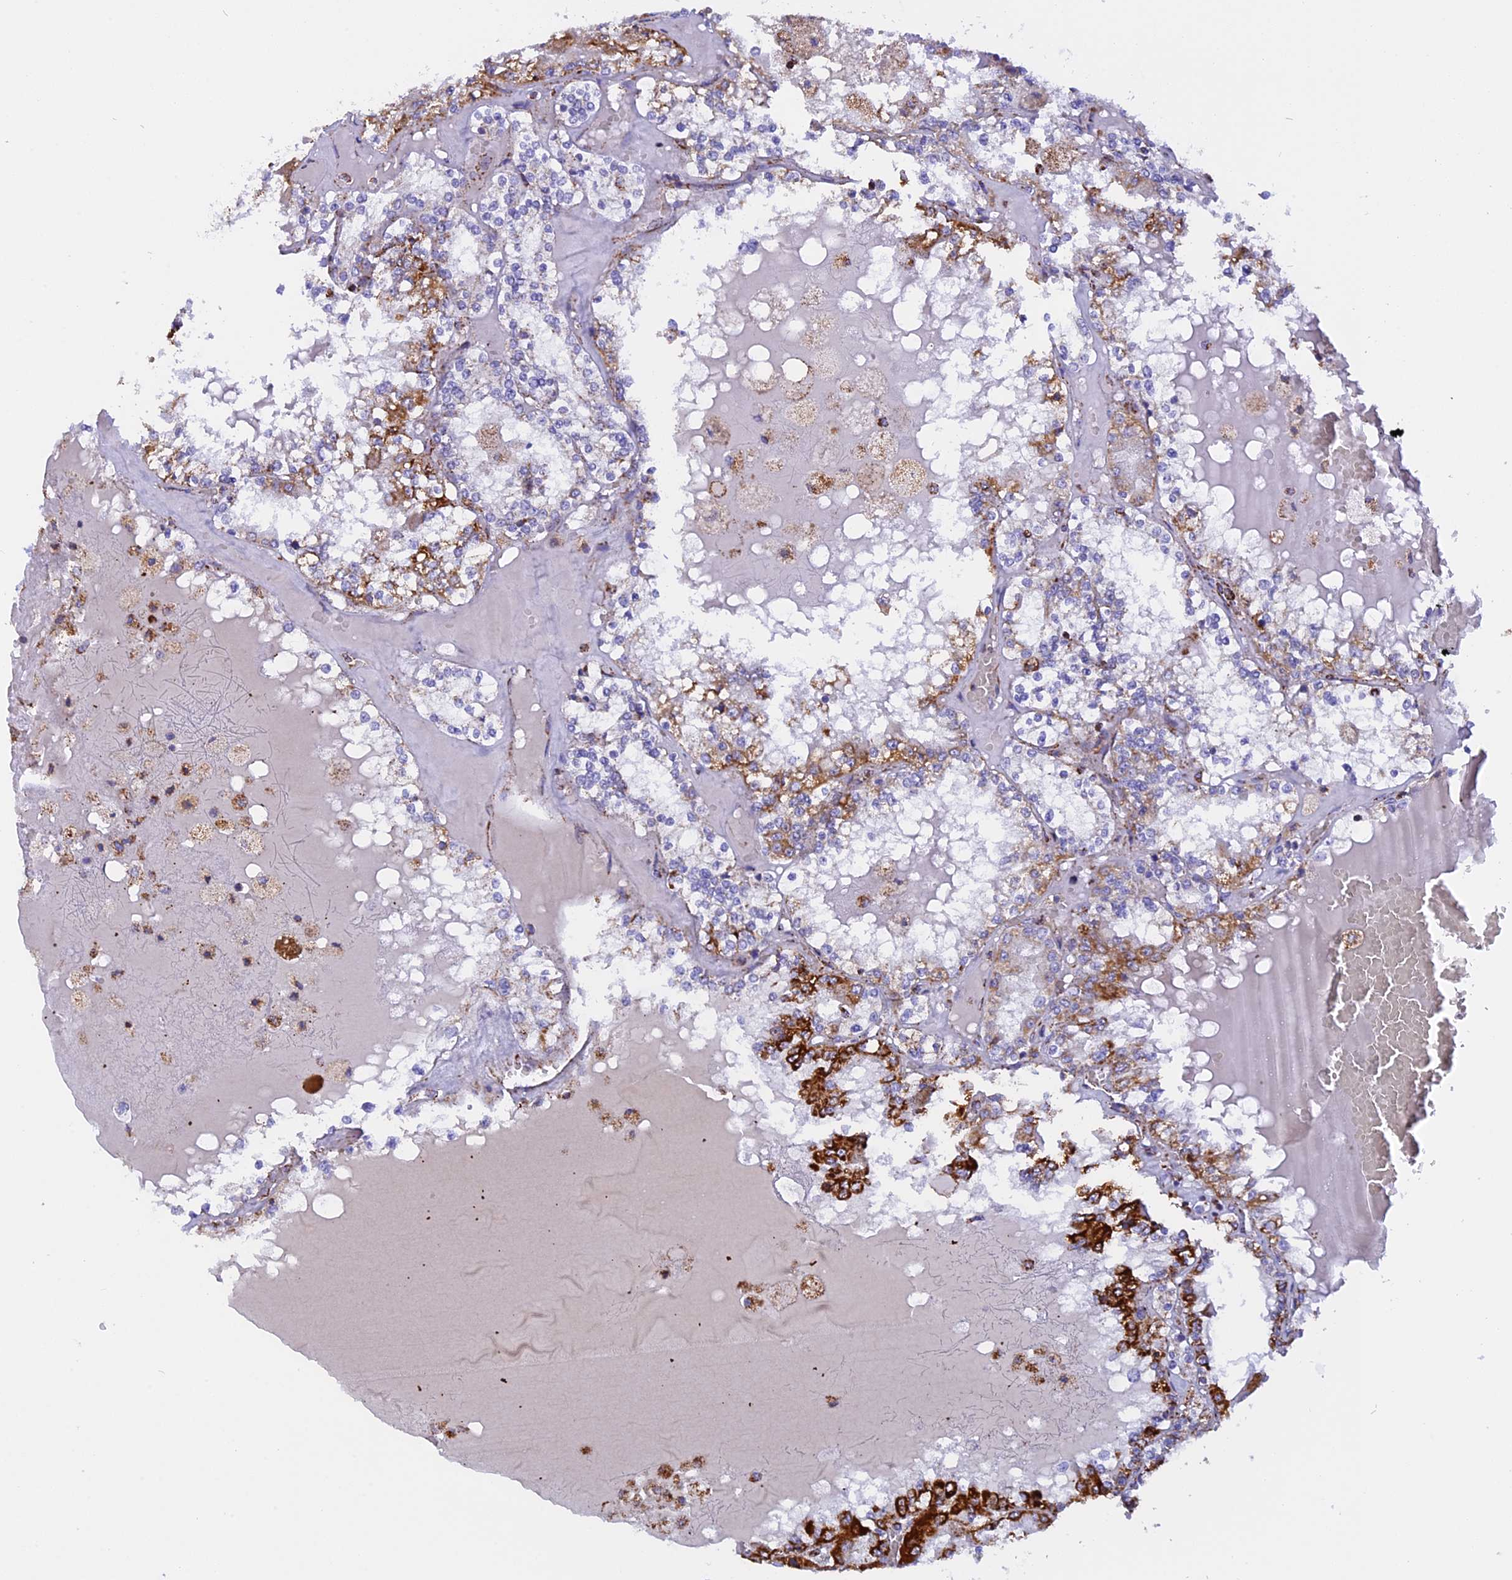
{"staining": {"intensity": "strong", "quantity": "25%-75%", "location": "cytoplasmic/membranous"}, "tissue": "renal cancer", "cell_type": "Tumor cells", "image_type": "cancer", "snomed": [{"axis": "morphology", "description": "Adenocarcinoma, NOS"}, {"axis": "topography", "description": "Kidney"}], "caption": "IHC micrograph of neoplastic tissue: human renal adenocarcinoma stained using immunohistochemistry (IHC) demonstrates high levels of strong protein expression localized specifically in the cytoplasmic/membranous of tumor cells, appearing as a cytoplasmic/membranous brown color.", "gene": "KCNG1", "patient": {"sex": "female", "age": 56}}